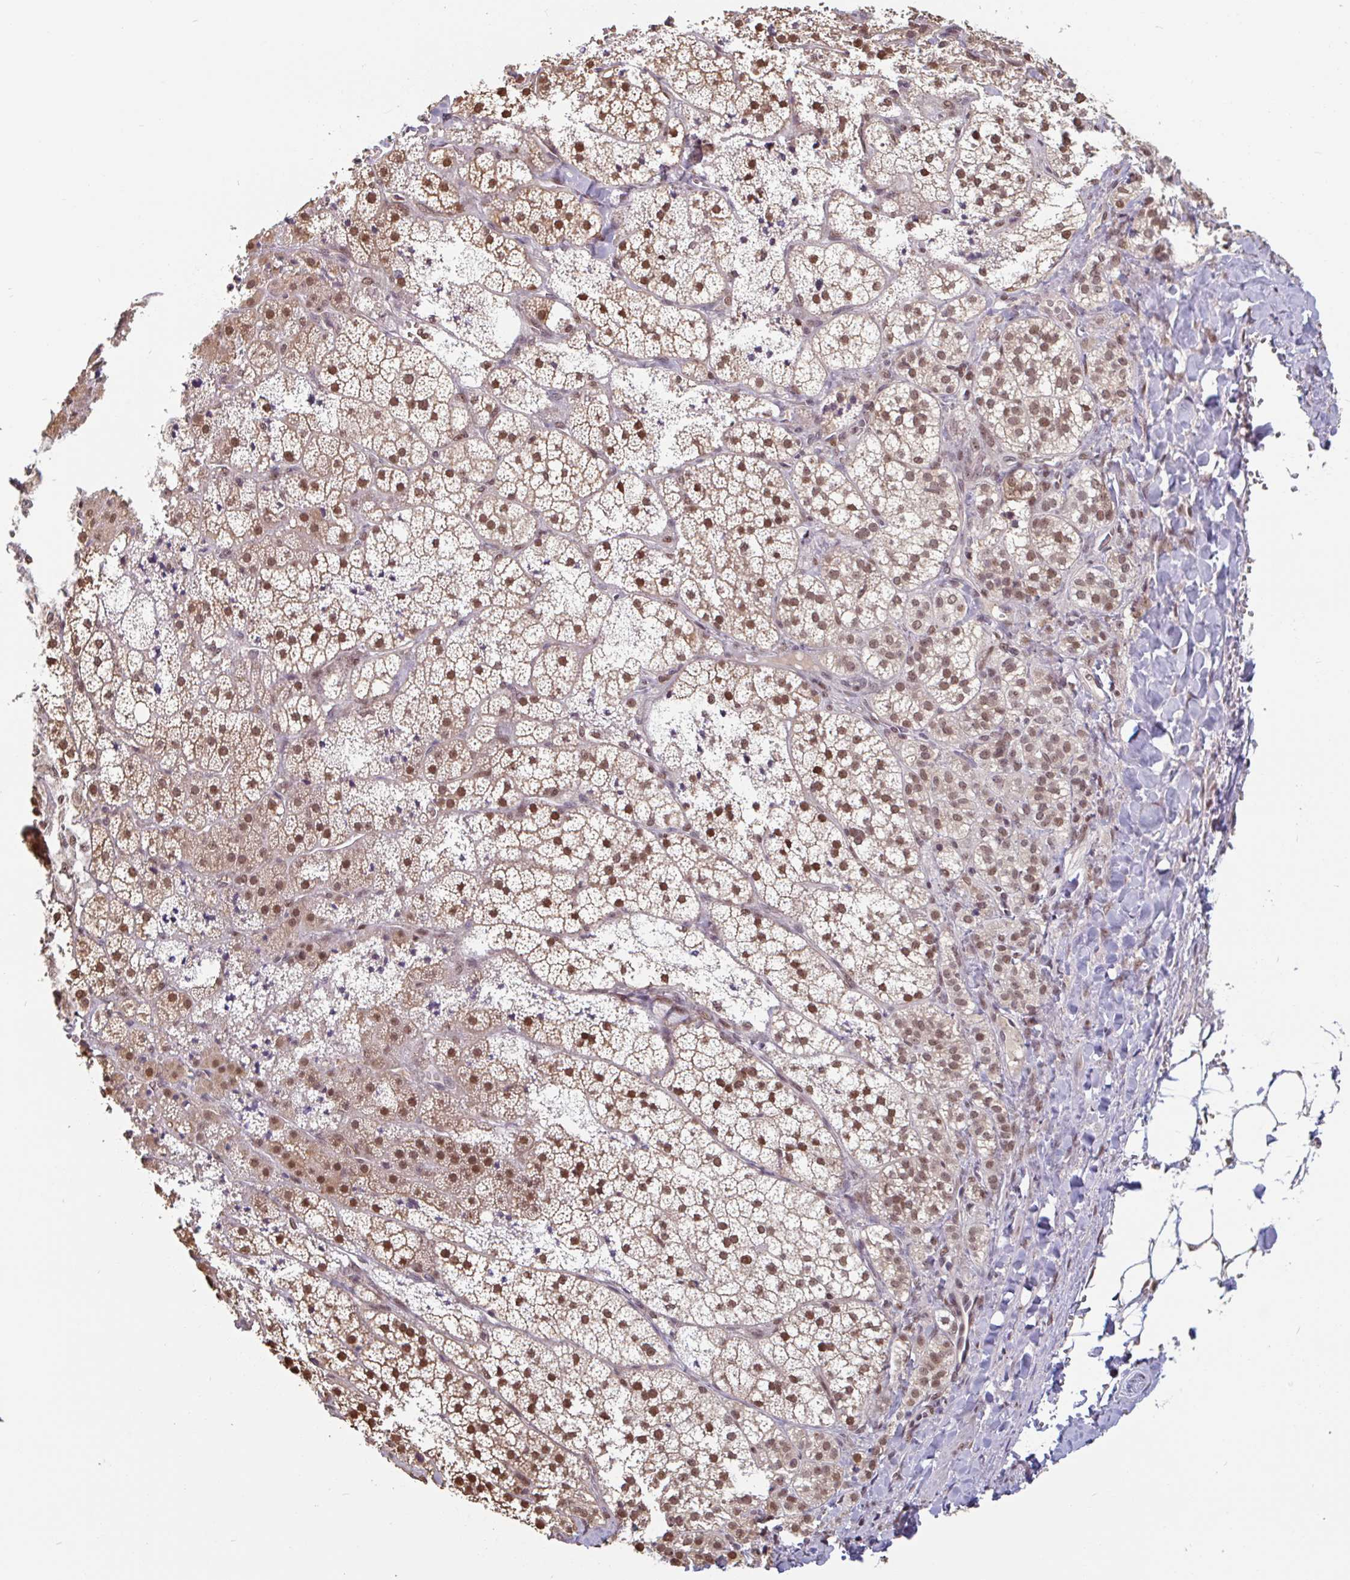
{"staining": {"intensity": "moderate", "quantity": ">75%", "location": "nuclear"}, "tissue": "adrenal gland", "cell_type": "Glandular cells", "image_type": "normal", "snomed": [{"axis": "morphology", "description": "Normal tissue, NOS"}, {"axis": "topography", "description": "Adrenal gland"}], "caption": "IHC photomicrograph of benign adrenal gland stained for a protein (brown), which shows medium levels of moderate nuclear expression in about >75% of glandular cells.", "gene": "DR1", "patient": {"sex": "male", "age": 53}}